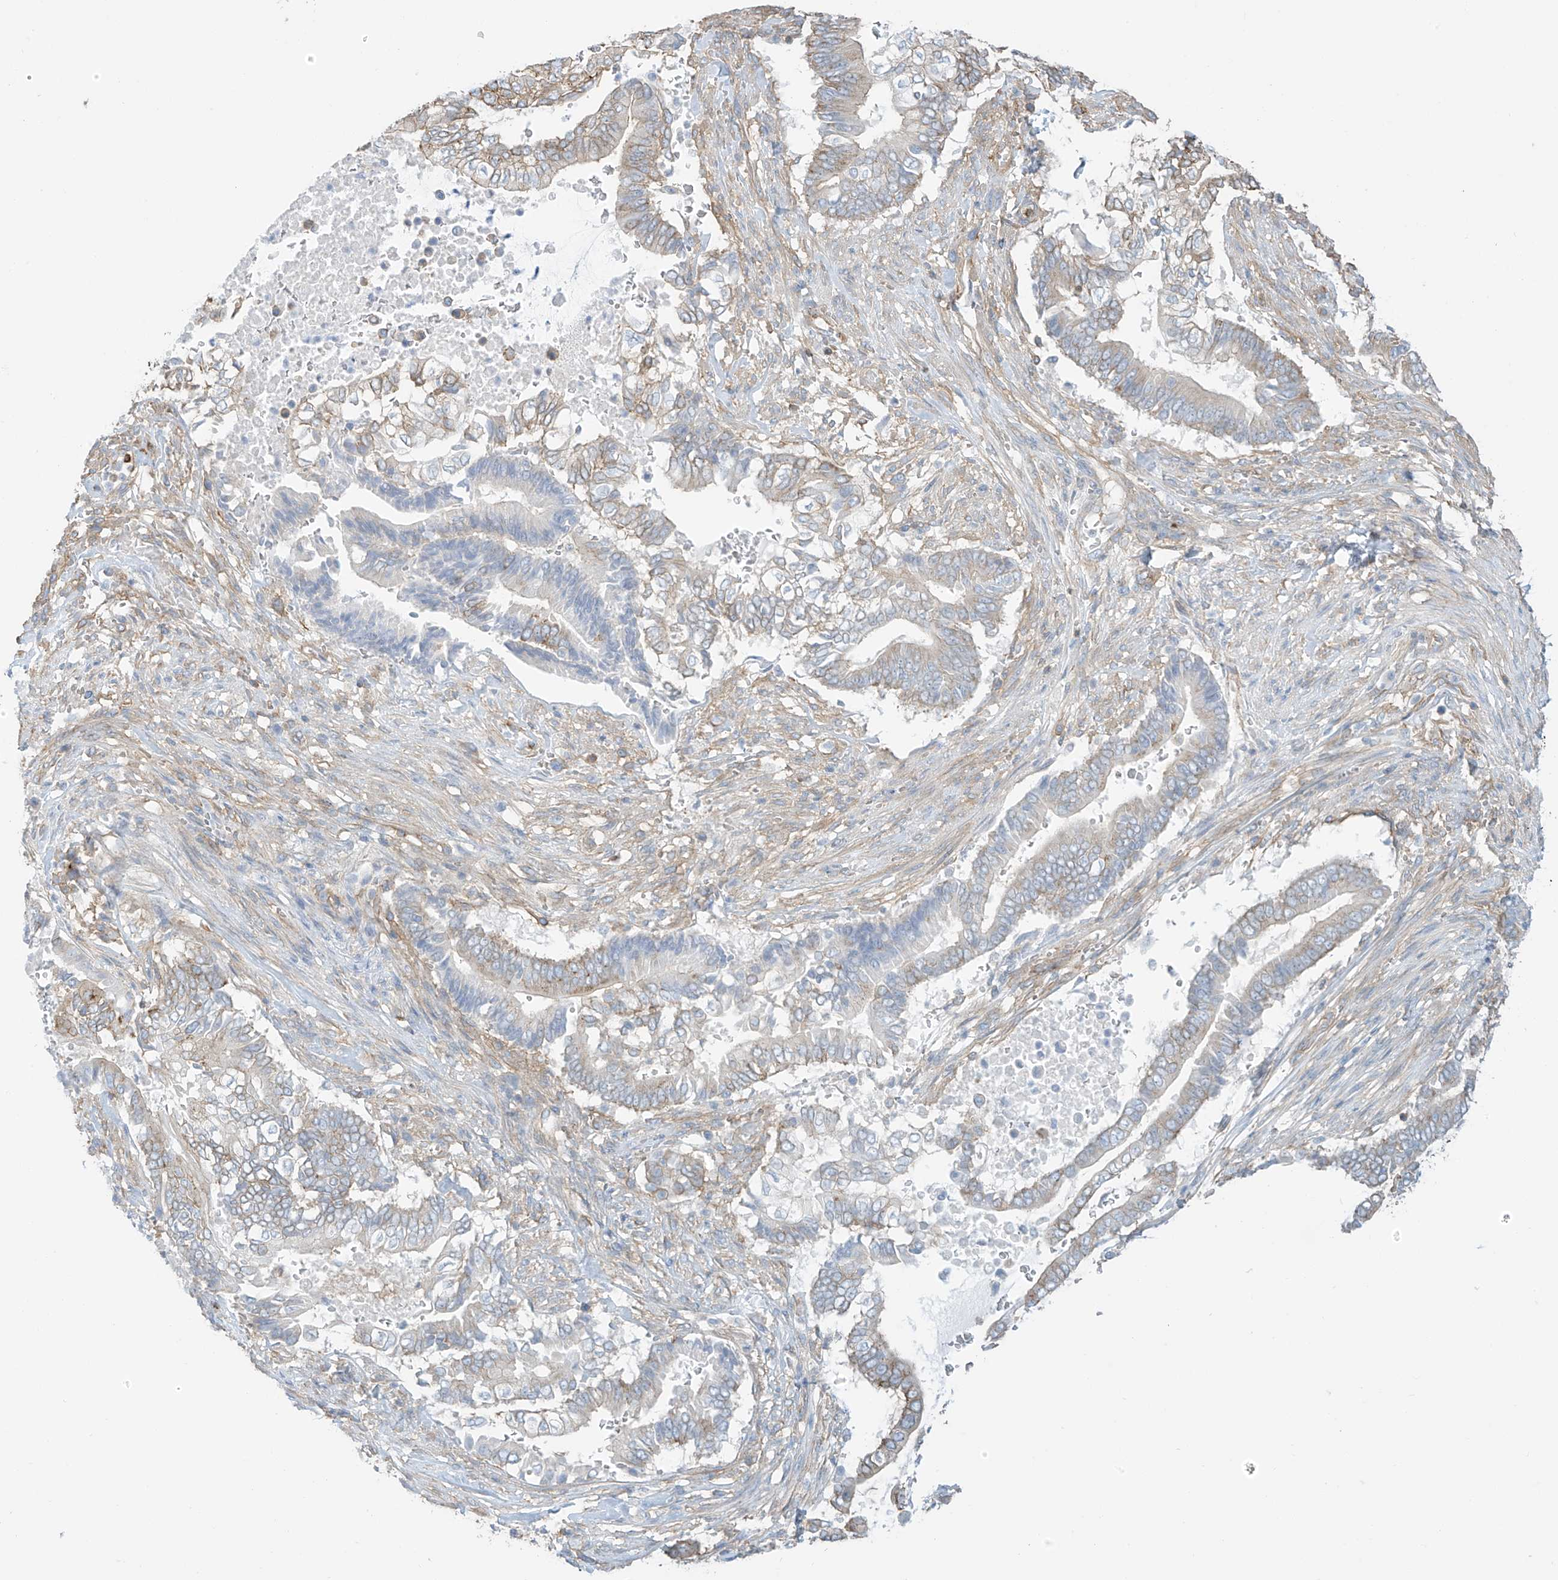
{"staining": {"intensity": "weak", "quantity": "25%-75%", "location": "cytoplasmic/membranous"}, "tissue": "pancreatic cancer", "cell_type": "Tumor cells", "image_type": "cancer", "snomed": [{"axis": "morphology", "description": "Adenocarcinoma, NOS"}, {"axis": "topography", "description": "Pancreas"}], "caption": "High-magnification brightfield microscopy of pancreatic cancer stained with DAB (brown) and counterstained with hematoxylin (blue). tumor cells exhibit weak cytoplasmic/membranous positivity is identified in approximately25%-75% of cells. The protein is stained brown, and the nuclei are stained in blue (DAB IHC with brightfield microscopy, high magnification).", "gene": "ZNF846", "patient": {"sex": "male", "age": 68}}